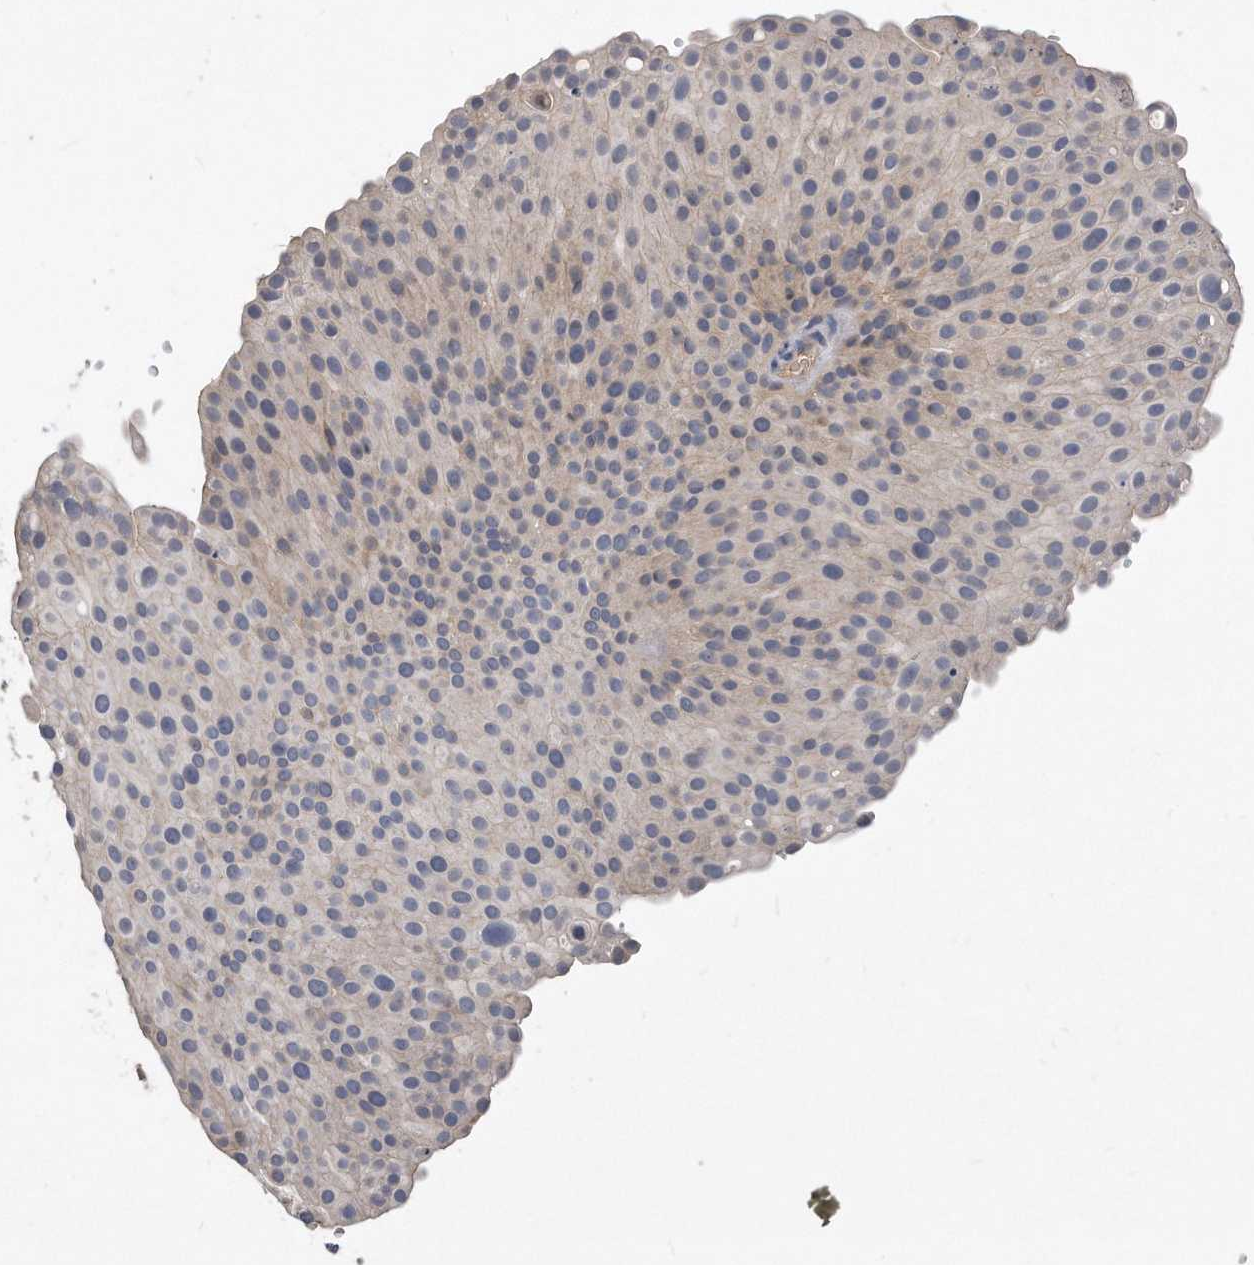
{"staining": {"intensity": "weak", "quantity": "<25%", "location": "cytoplasmic/membranous"}, "tissue": "urothelial cancer", "cell_type": "Tumor cells", "image_type": "cancer", "snomed": [{"axis": "morphology", "description": "Urothelial carcinoma, Low grade"}, {"axis": "topography", "description": "Smooth muscle"}, {"axis": "topography", "description": "Urinary bladder"}], "caption": "DAB immunohistochemical staining of urothelial cancer reveals no significant staining in tumor cells.", "gene": "HOMER3", "patient": {"sex": "male", "age": 60}}